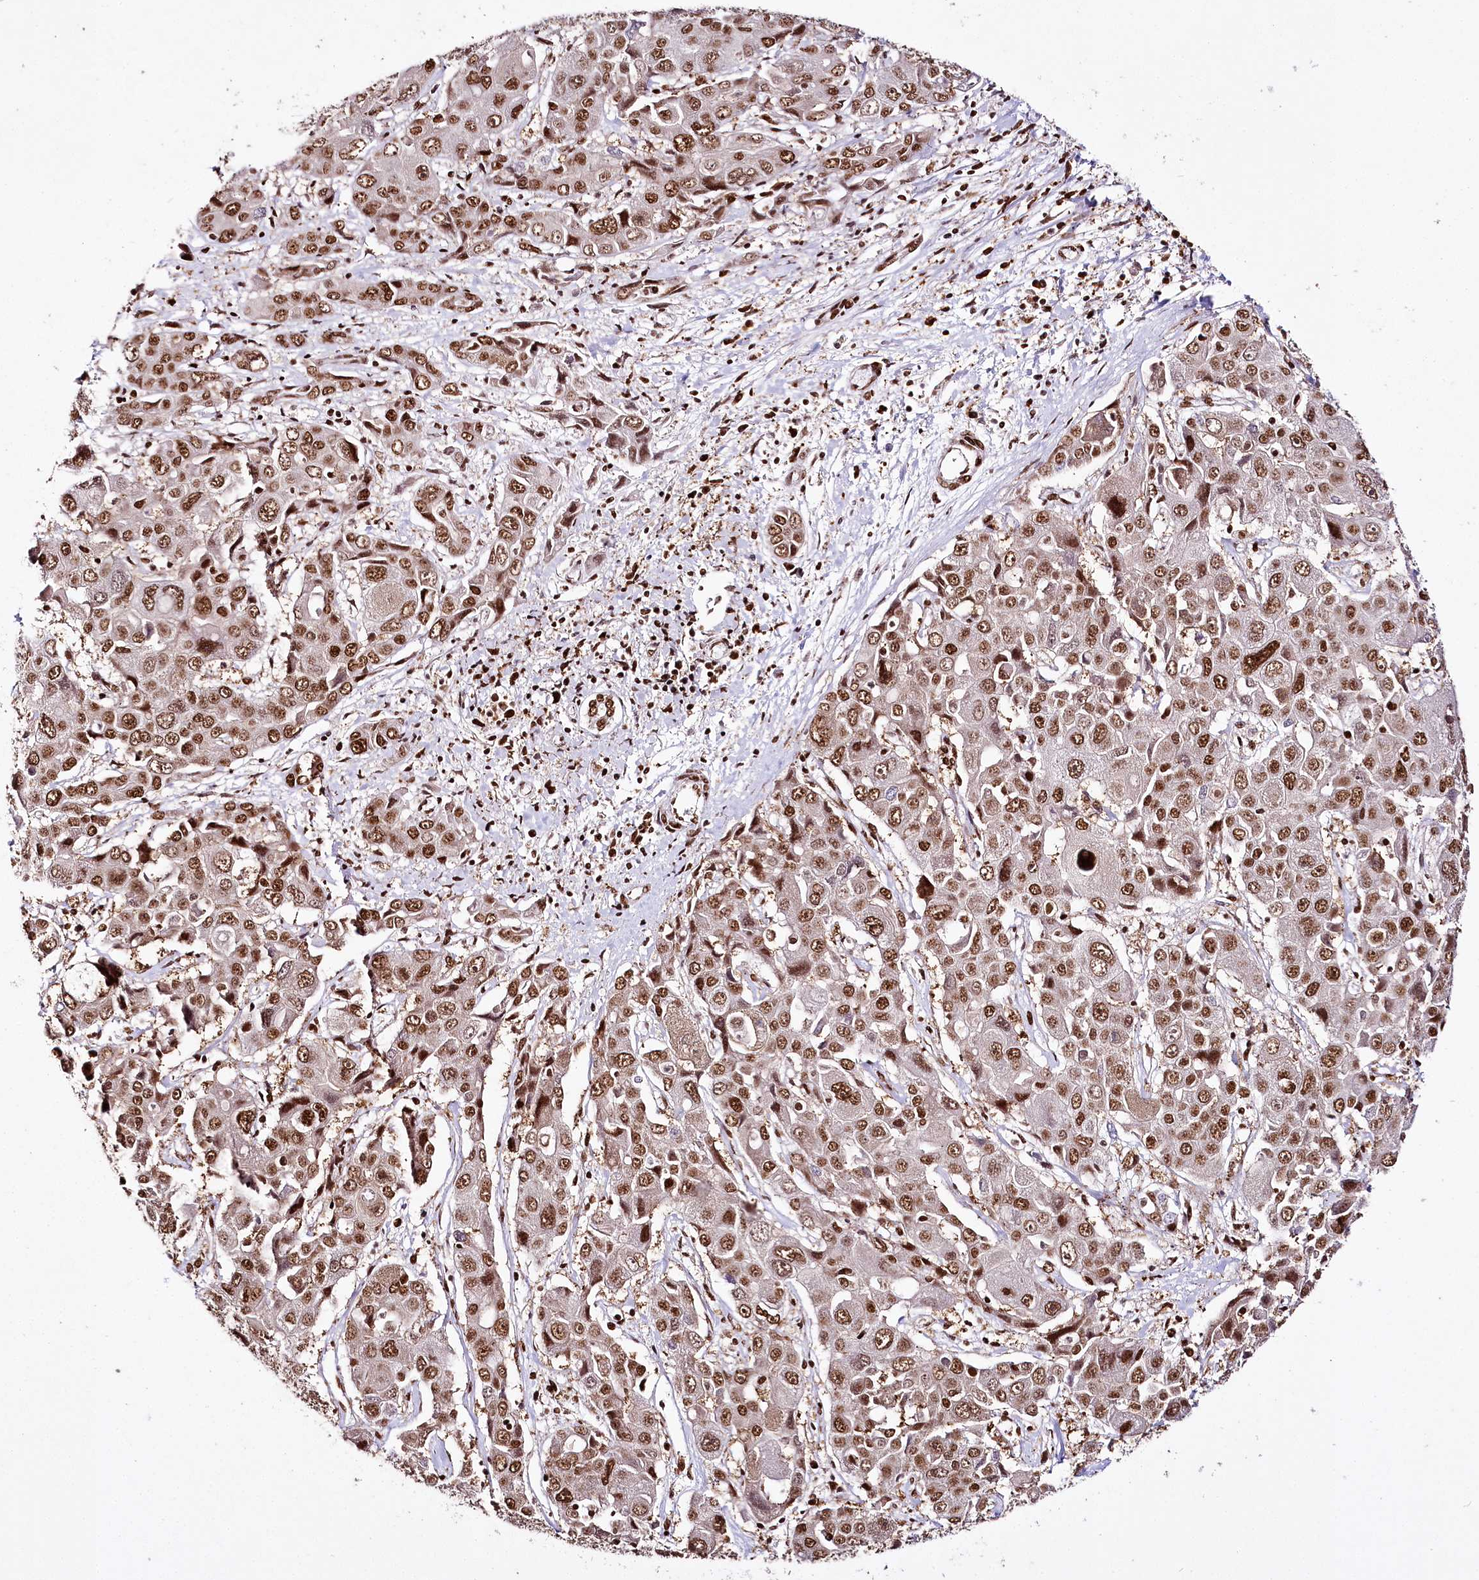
{"staining": {"intensity": "strong", "quantity": ">75%", "location": "nuclear"}, "tissue": "liver cancer", "cell_type": "Tumor cells", "image_type": "cancer", "snomed": [{"axis": "morphology", "description": "Cholangiocarcinoma"}, {"axis": "topography", "description": "Liver"}], "caption": "High-magnification brightfield microscopy of cholangiocarcinoma (liver) stained with DAB (3,3'-diaminobenzidine) (brown) and counterstained with hematoxylin (blue). tumor cells exhibit strong nuclear staining is seen in approximately>75% of cells.", "gene": "SMARCE1", "patient": {"sex": "male", "age": 67}}